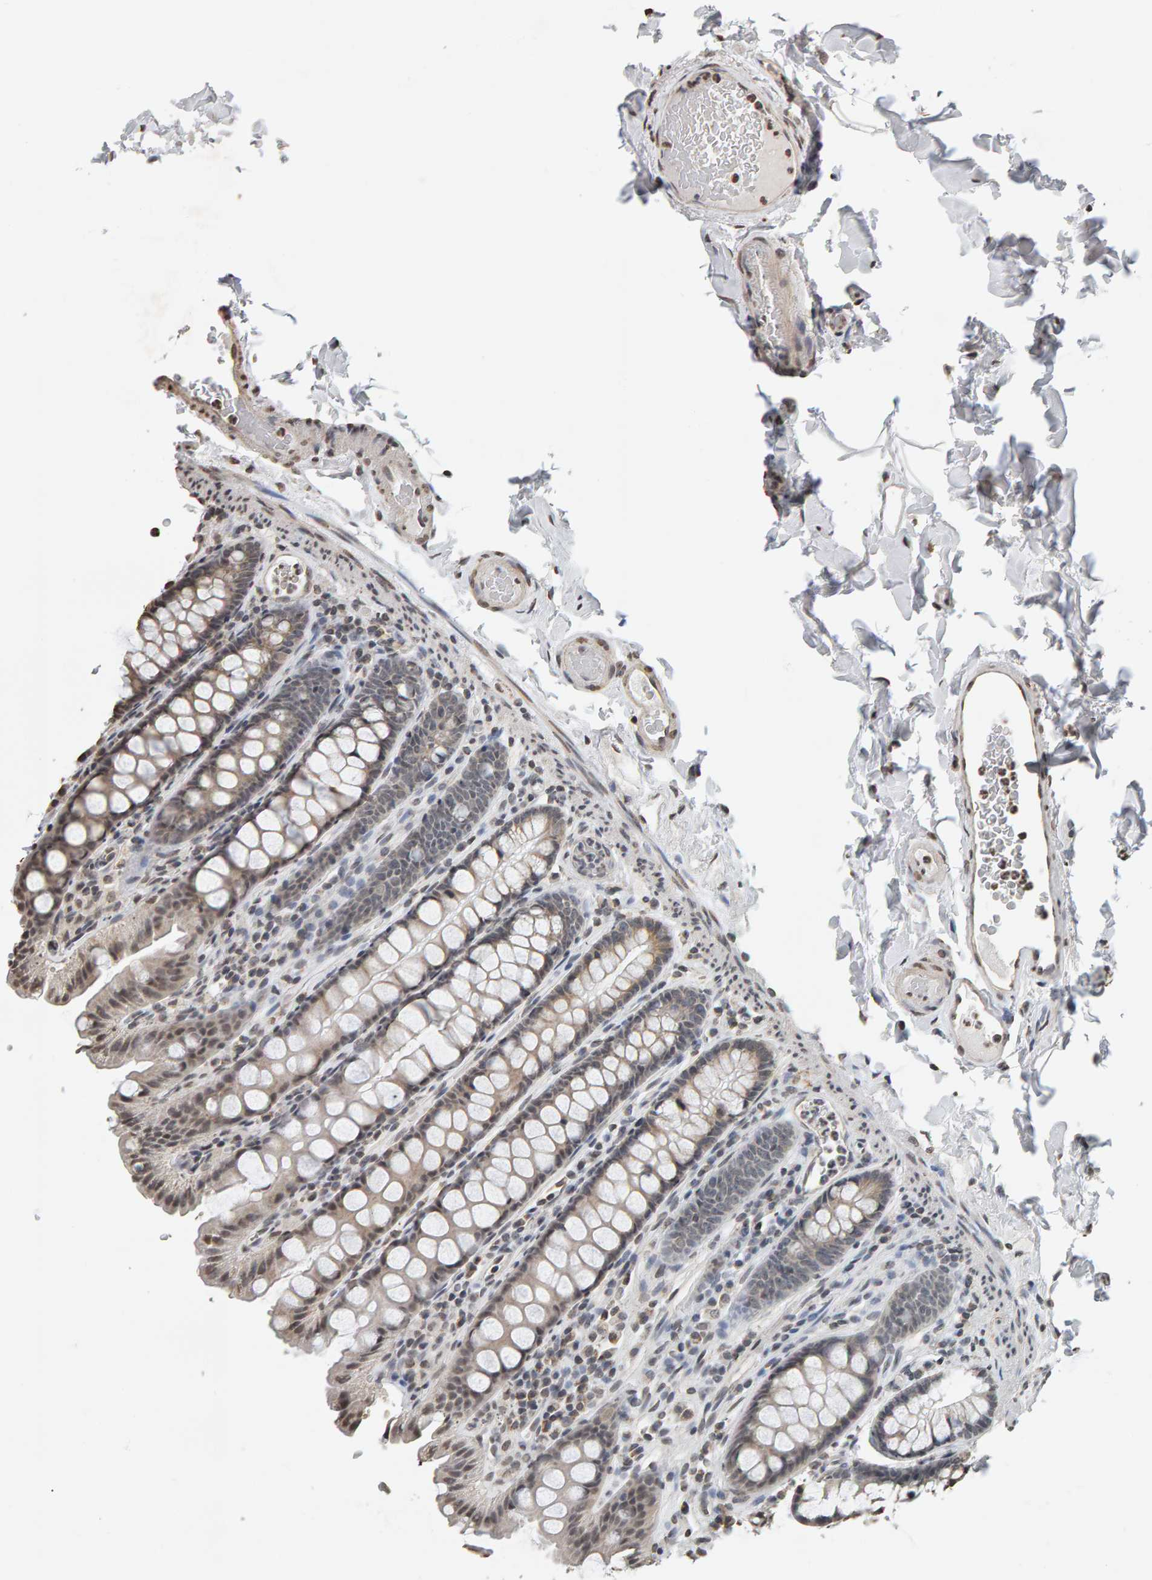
{"staining": {"intensity": "moderate", "quantity": ">75%", "location": "nuclear"}, "tissue": "colon", "cell_type": "Endothelial cells", "image_type": "normal", "snomed": [{"axis": "morphology", "description": "Normal tissue, NOS"}, {"axis": "topography", "description": "Colon"}, {"axis": "topography", "description": "Peripheral nerve tissue"}], "caption": "IHC of unremarkable human colon shows medium levels of moderate nuclear staining in about >75% of endothelial cells. (DAB = brown stain, brightfield microscopy at high magnification).", "gene": "AFF4", "patient": {"sex": "female", "age": 61}}